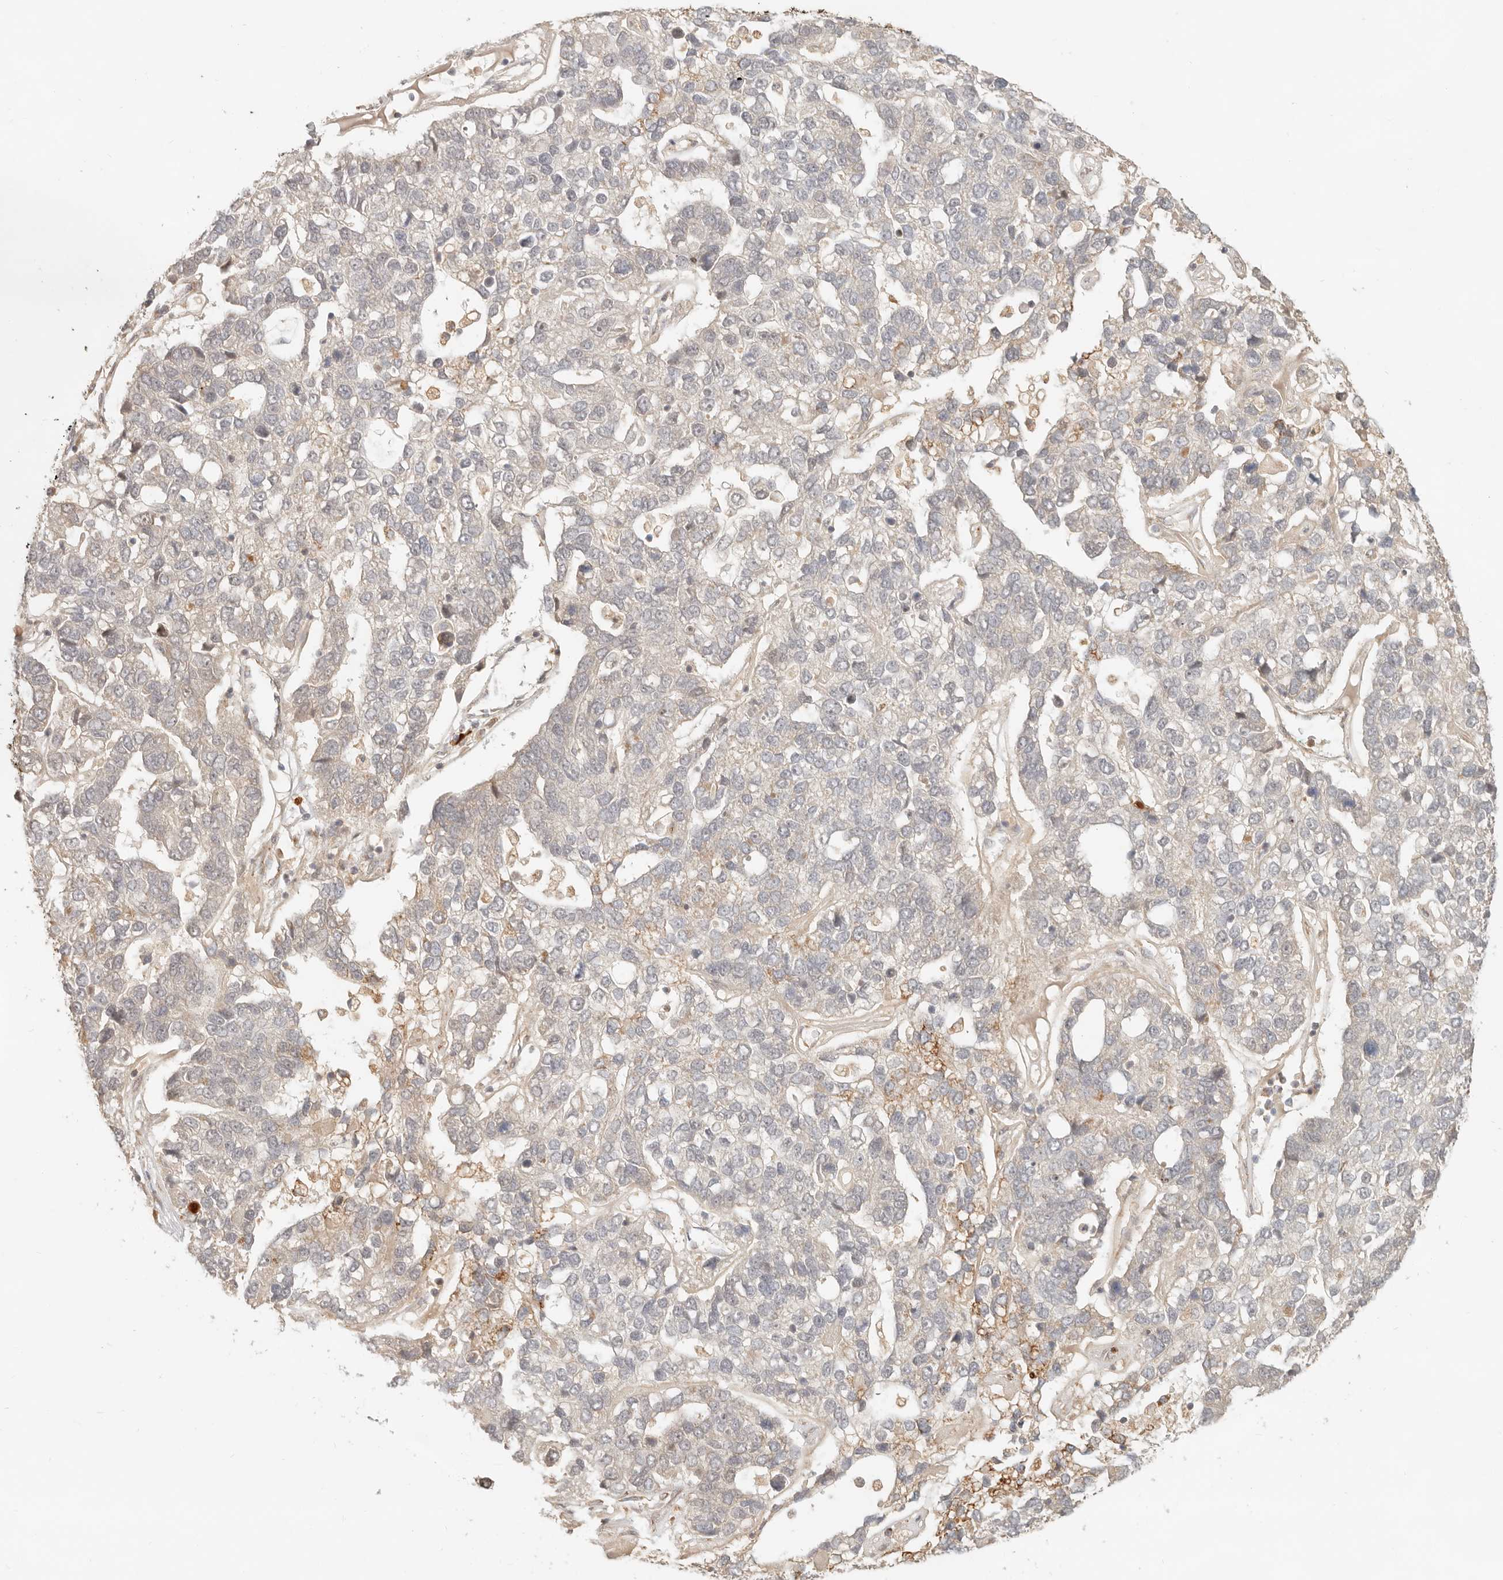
{"staining": {"intensity": "negative", "quantity": "none", "location": "none"}, "tissue": "pancreatic cancer", "cell_type": "Tumor cells", "image_type": "cancer", "snomed": [{"axis": "morphology", "description": "Adenocarcinoma, NOS"}, {"axis": "topography", "description": "Pancreas"}], "caption": "Immunohistochemistry photomicrograph of human pancreatic cancer (adenocarcinoma) stained for a protein (brown), which displays no positivity in tumor cells. (DAB IHC, high magnification).", "gene": "BAALC", "patient": {"sex": "female", "age": 61}}